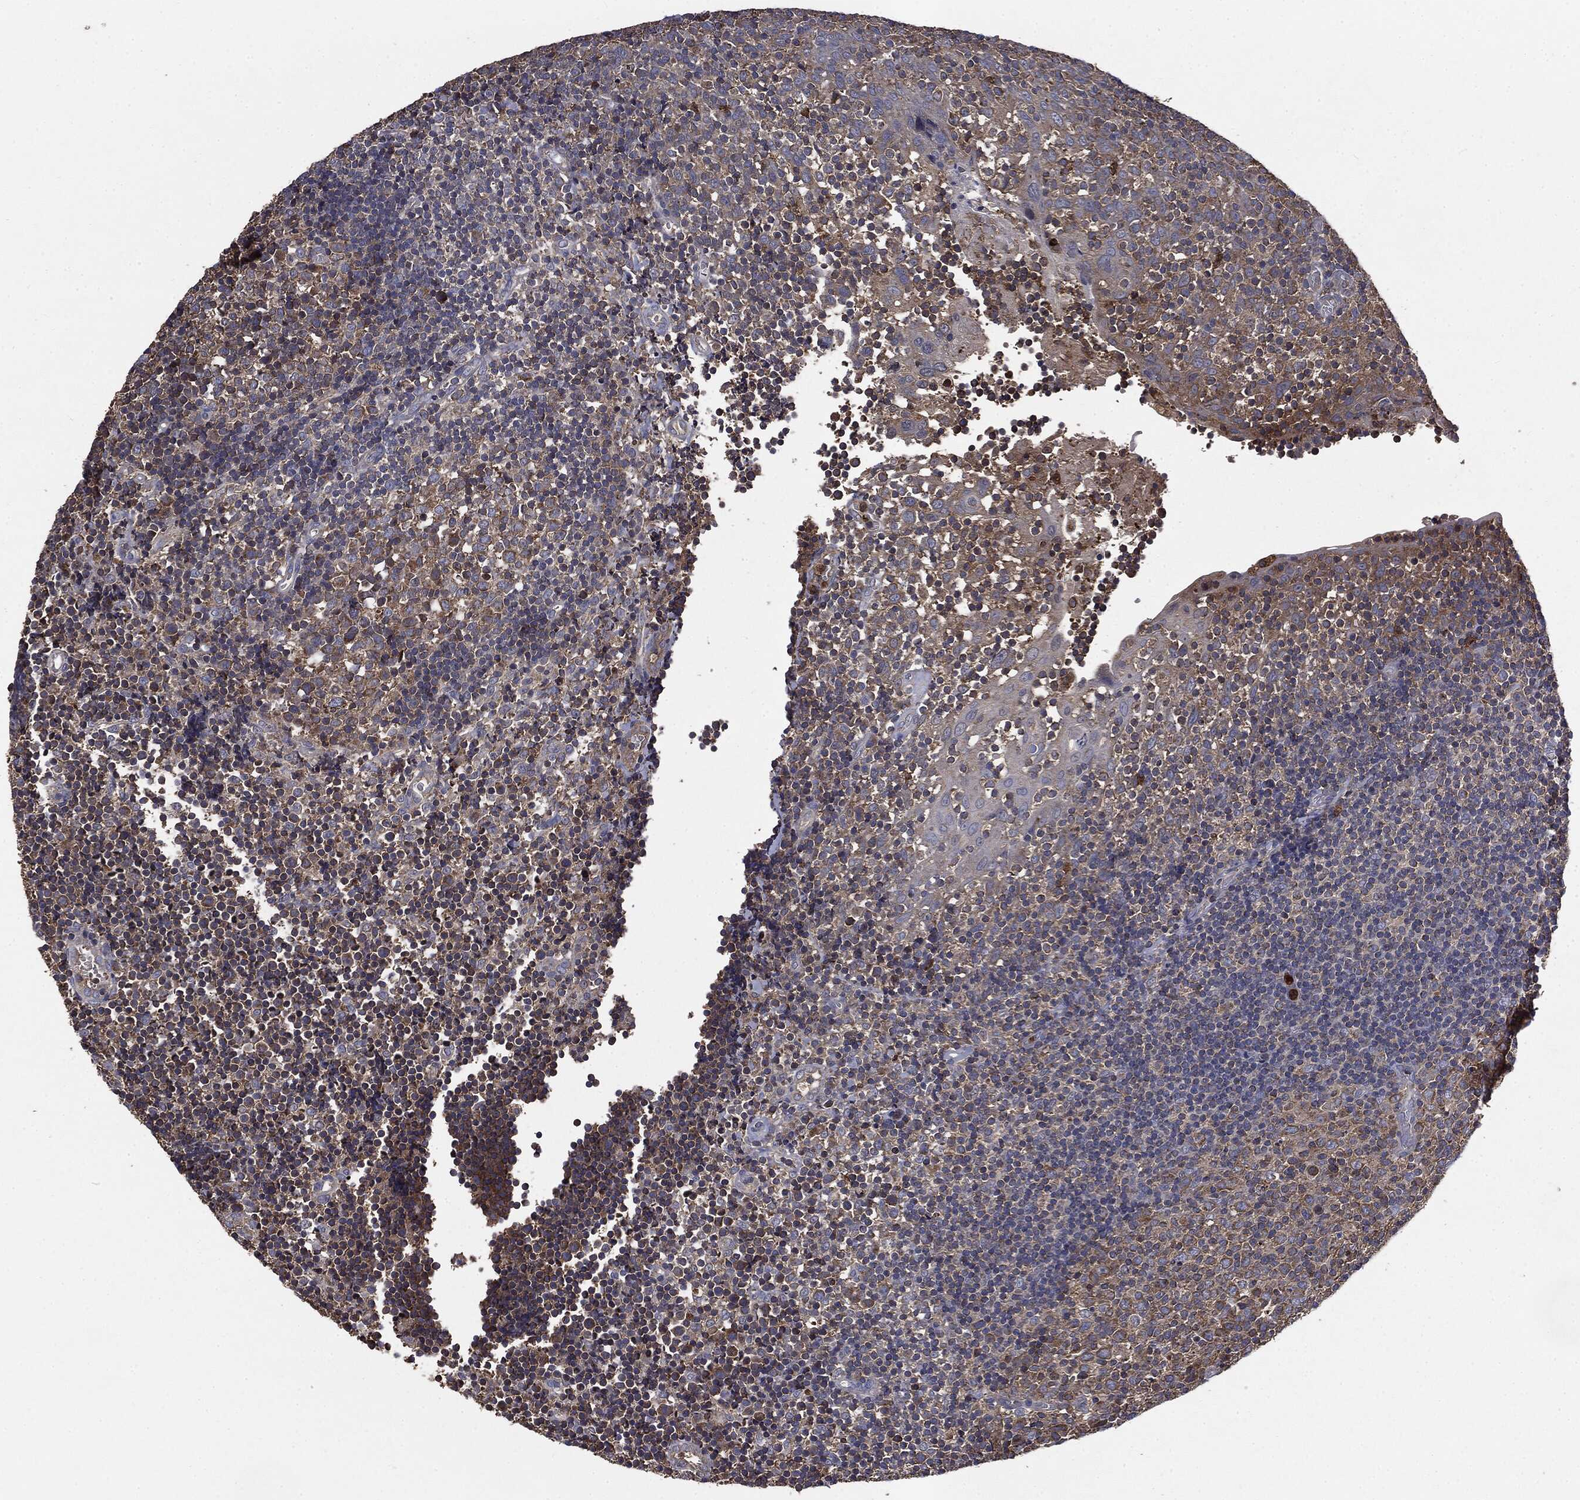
{"staining": {"intensity": "weak", "quantity": "25%-75%", "location": "cytoplasmic/membranous"}, "tissue": "tonsil", "cell_type": "Germinal center cells", "image_type": "normal", "snomed": [{"axis": "morphology", "description": "Normal tissue, NOS"}, {"axis": "topography", "description": "Tonsil"}], "caption": "Brown immunohistochemical staining in normal human tonsil demonstrates weak cytoplasmic/membranous staining in approximately 25%-75% of germinal center cells.", "gene": "MAPK6", "patient": {"sex": "female", "age": 5}}